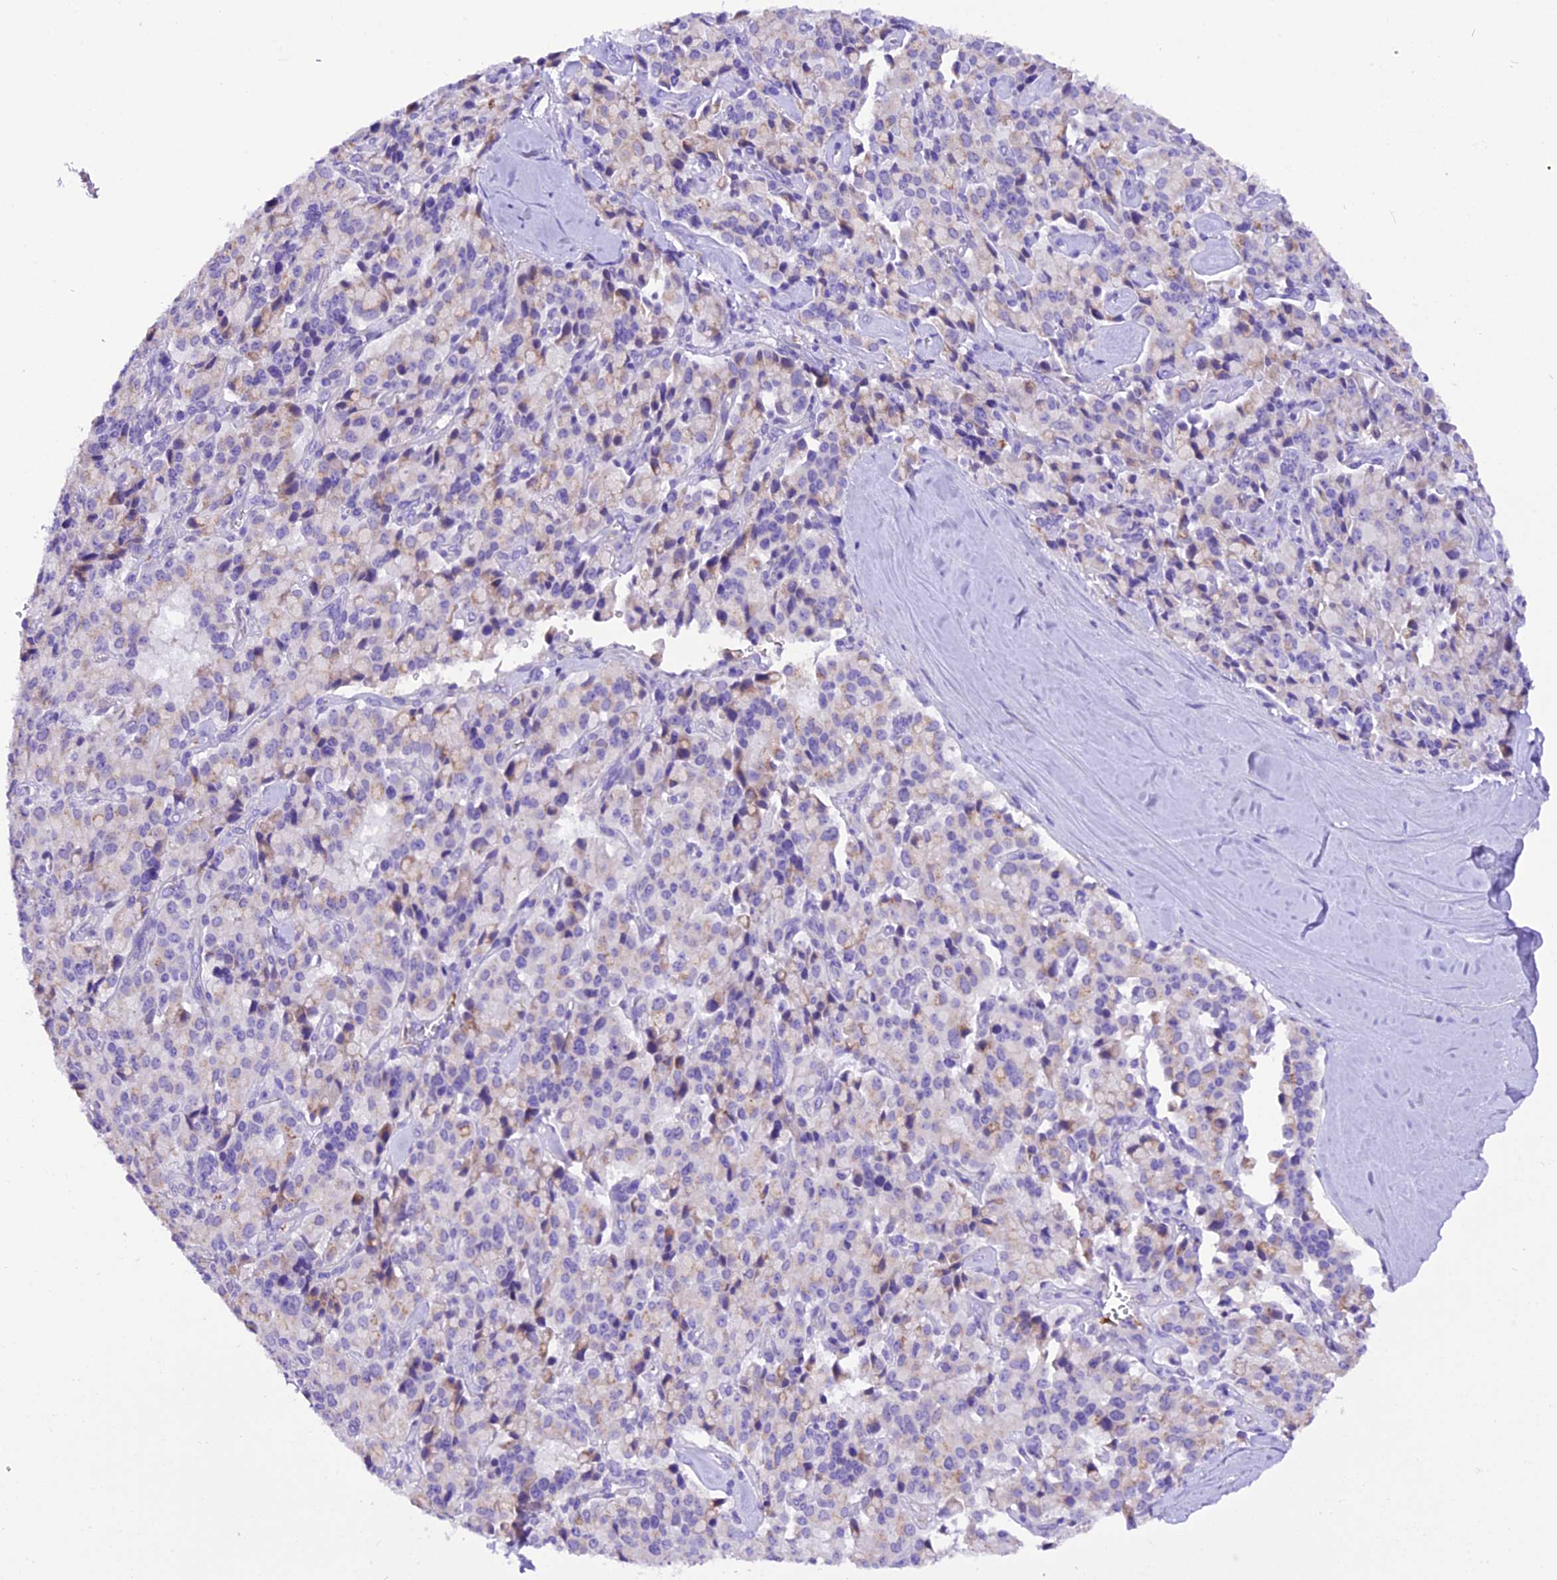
{"staining": {"intensity": "negative", "quantity": "none", "location": "none"}, "tissue": "pancreatic cancer", "cell_type": "Tumor cells", "image_type": "cancer", "snomed": [{"axis": "morphology", "description": "Adenocarcinoma, NOS"}, {"axis": "topography", "description": "Pancreas"}], "caption": "High power microscopy histopathology image of an IHC micrograph of adenocarcinoma (pancreatic), revealing no significant positivity in tumor cells.", "gene": "MEX3B", "patient": {"sex": "male", "age": 65}}